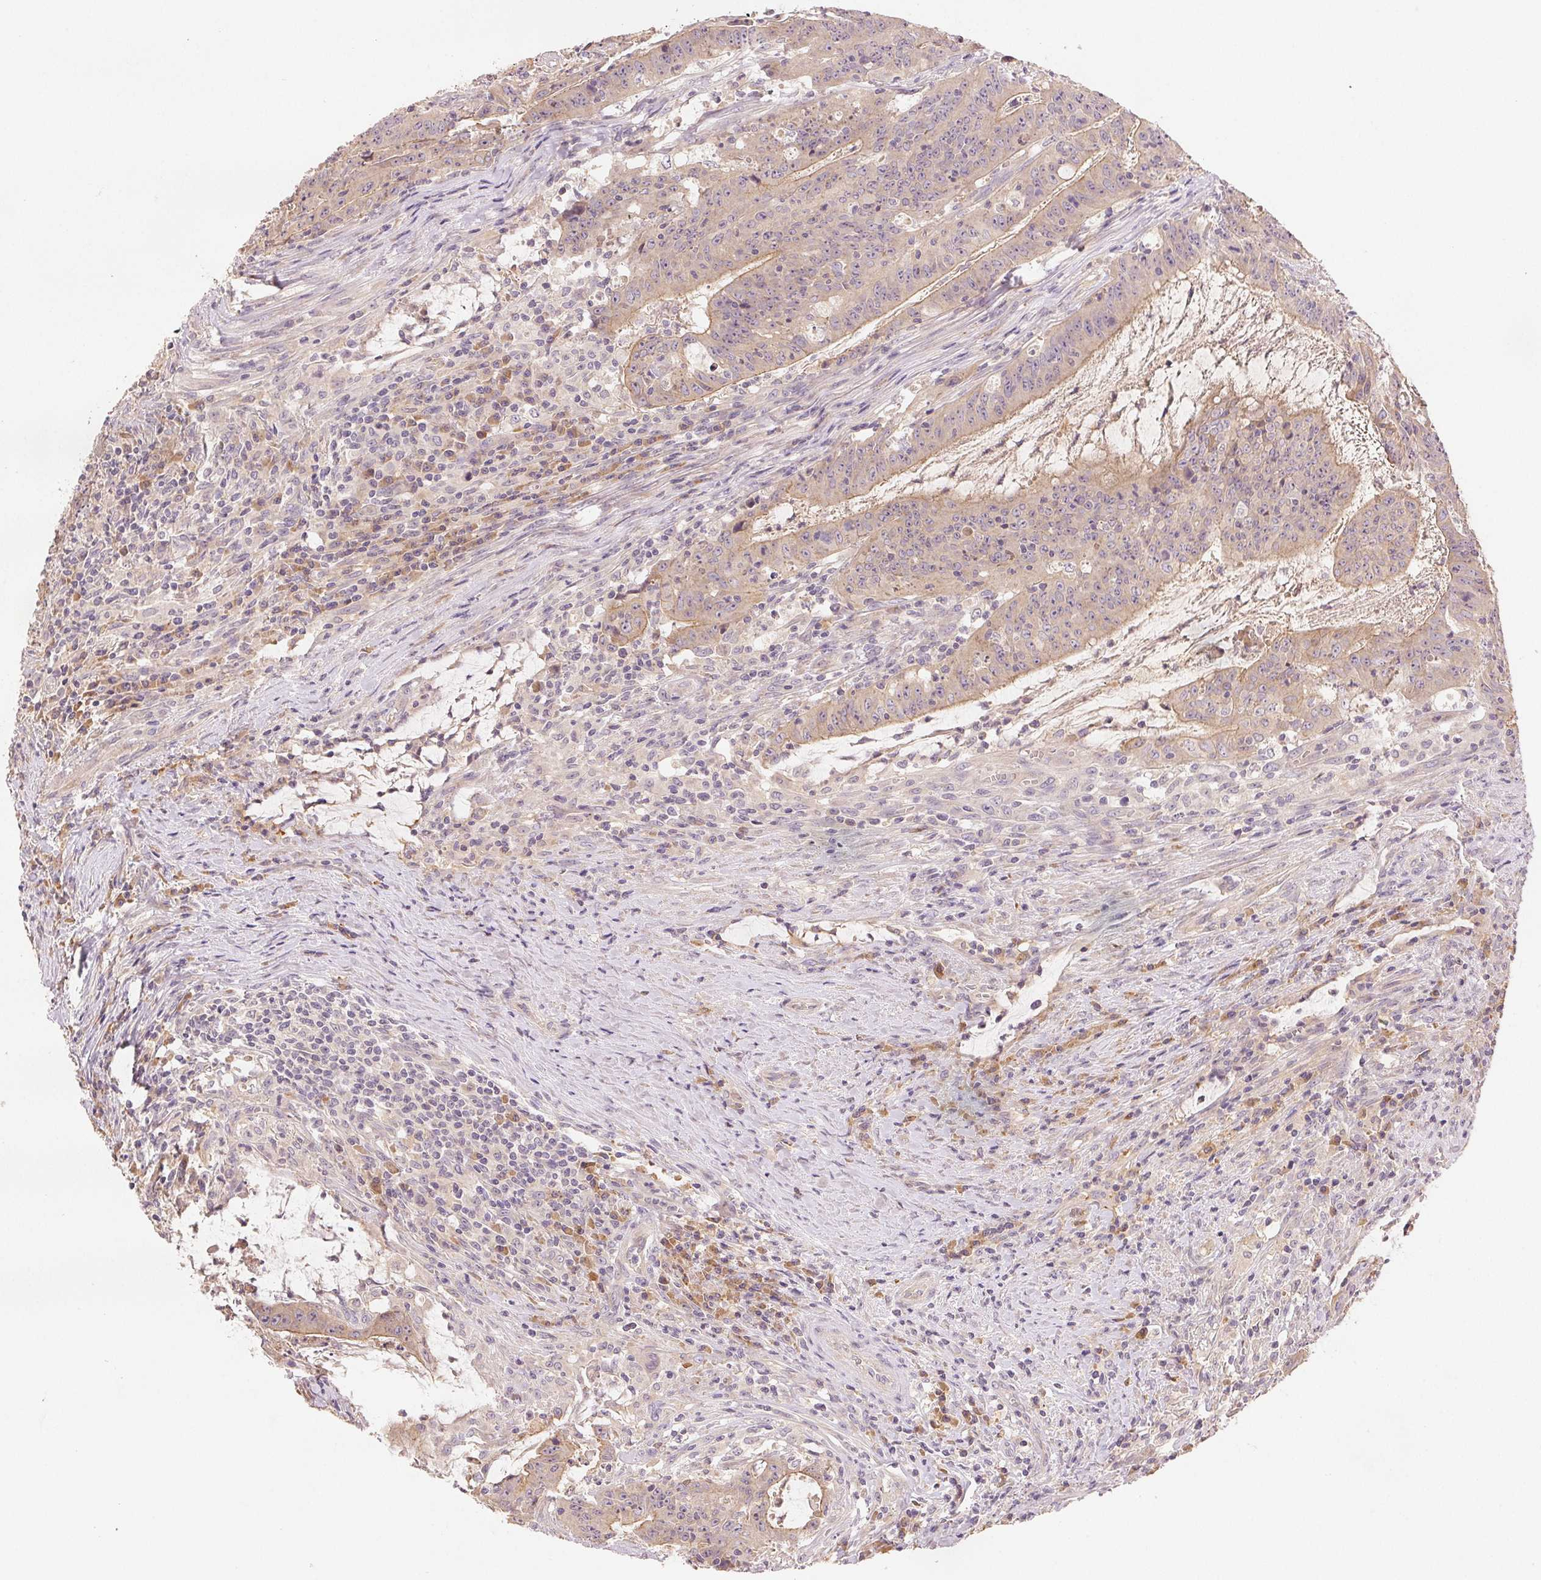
{"staining": {"intensity": "weak", "quantity": "25%-75%", "location": "cytoplasmic/membranous"}, "tissue": "colorectal cancer", "cell_type": "Tumor cells", "image_type": "cancer", "snomed": [{"axis": "morphology", "description": "Adenocarcinoma, NOS"}, {"axis": "topography", "description": "Colon"}], "caption": "Weak cytoplasmic/membranous expression is present in about 25%-75% of tumor cells in colorectal cancer. The protein is stained brown, and the nuclei are stained in blue (DAB IHC with brightfield microscopy, high magnification).", "gene": "YIF1B", "patient": {"sex": "male", "age": 33}}